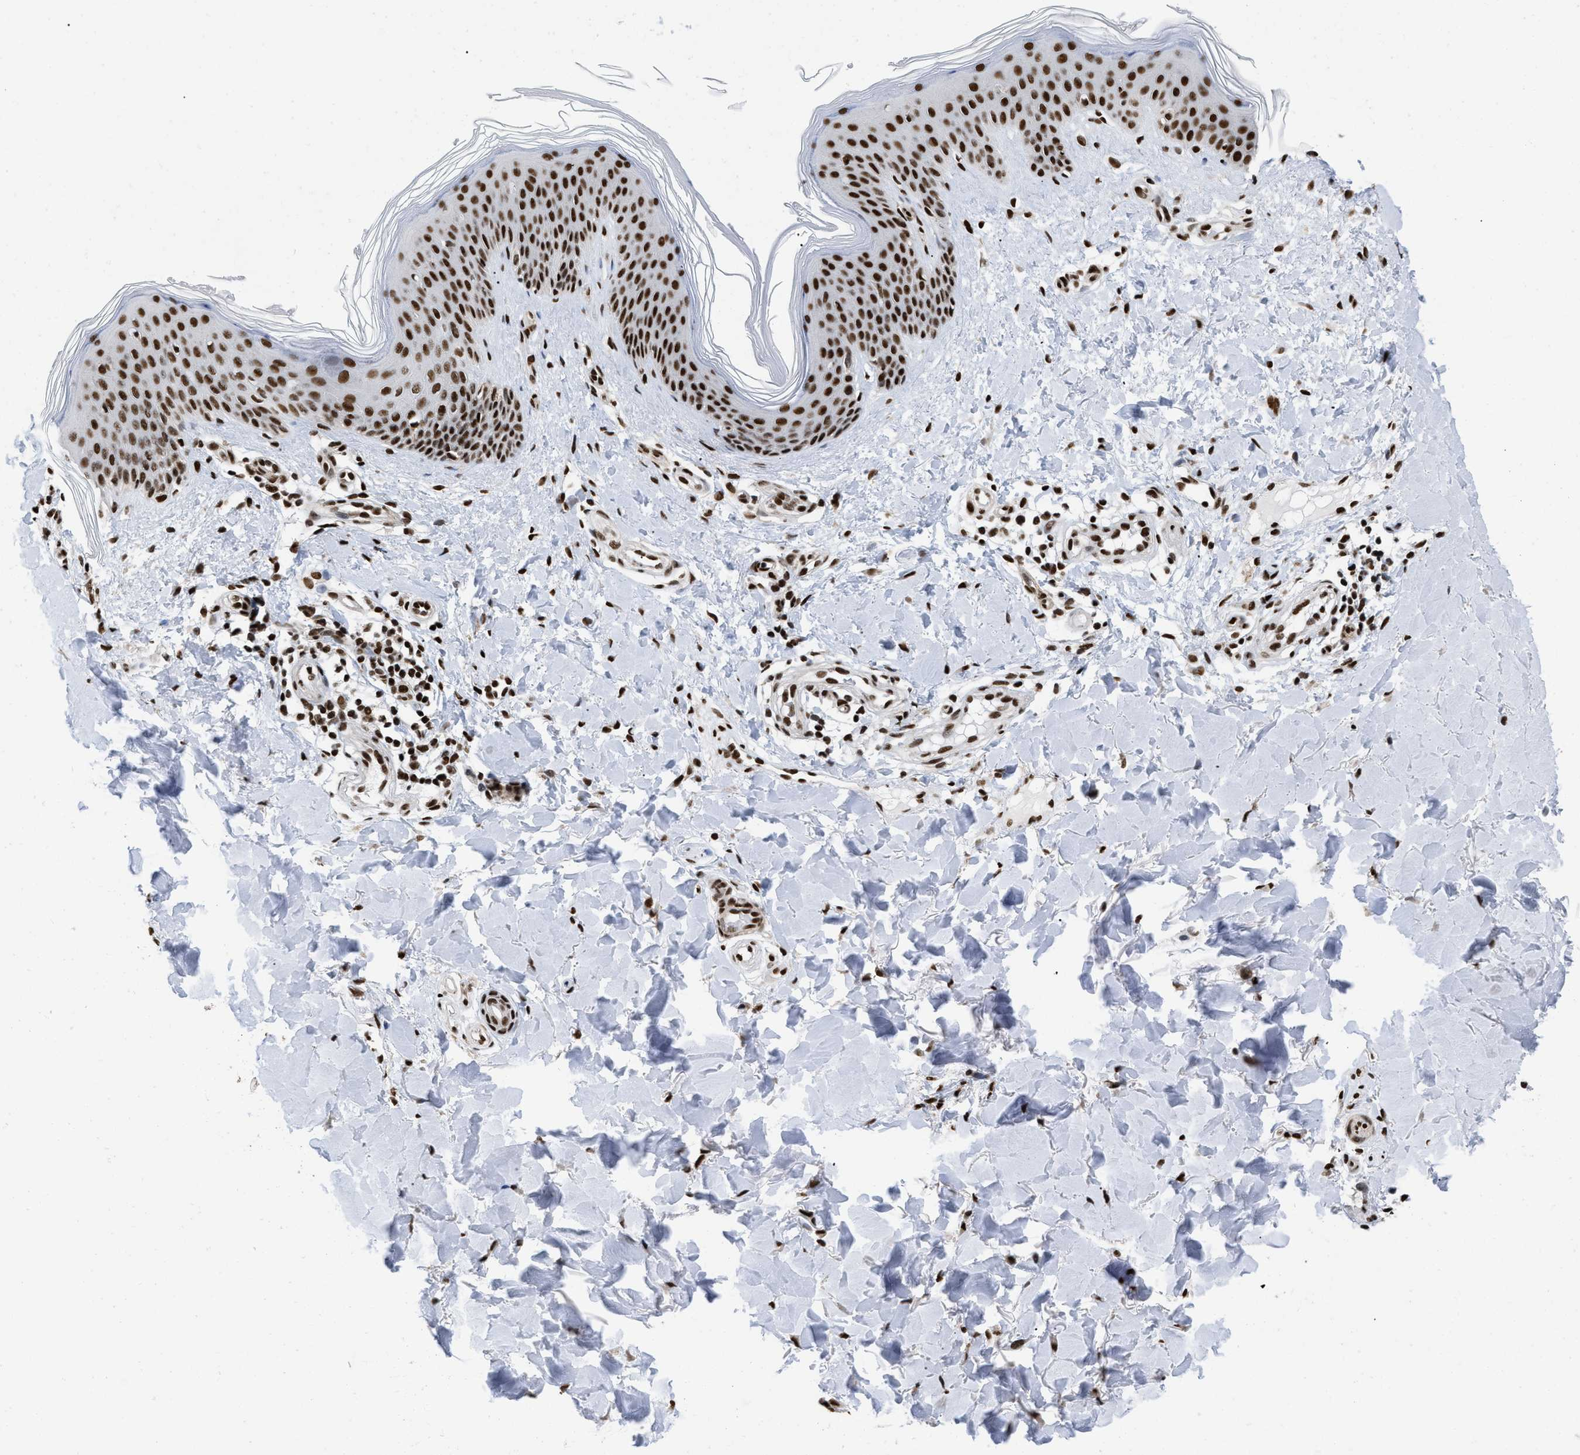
{"staining": {"intensity": "strong", "quantity": ">75%", "location": "nuclear"}, "tissue": "skin", "cell_type": "Fibroblasts", "image_type": "normal", "snomed": [{"axis": "morphology", "description": "Normal tissue, NOS"}, {"axis": "topography", "description": "Skin"}], "caption": "Skin stained for a protein (brown) demonstrates strong nuclear positive staining in approximately >75% of fibroblasts.", "gene": "CREB1", "patient": {"sex": "male", "age": 41}}